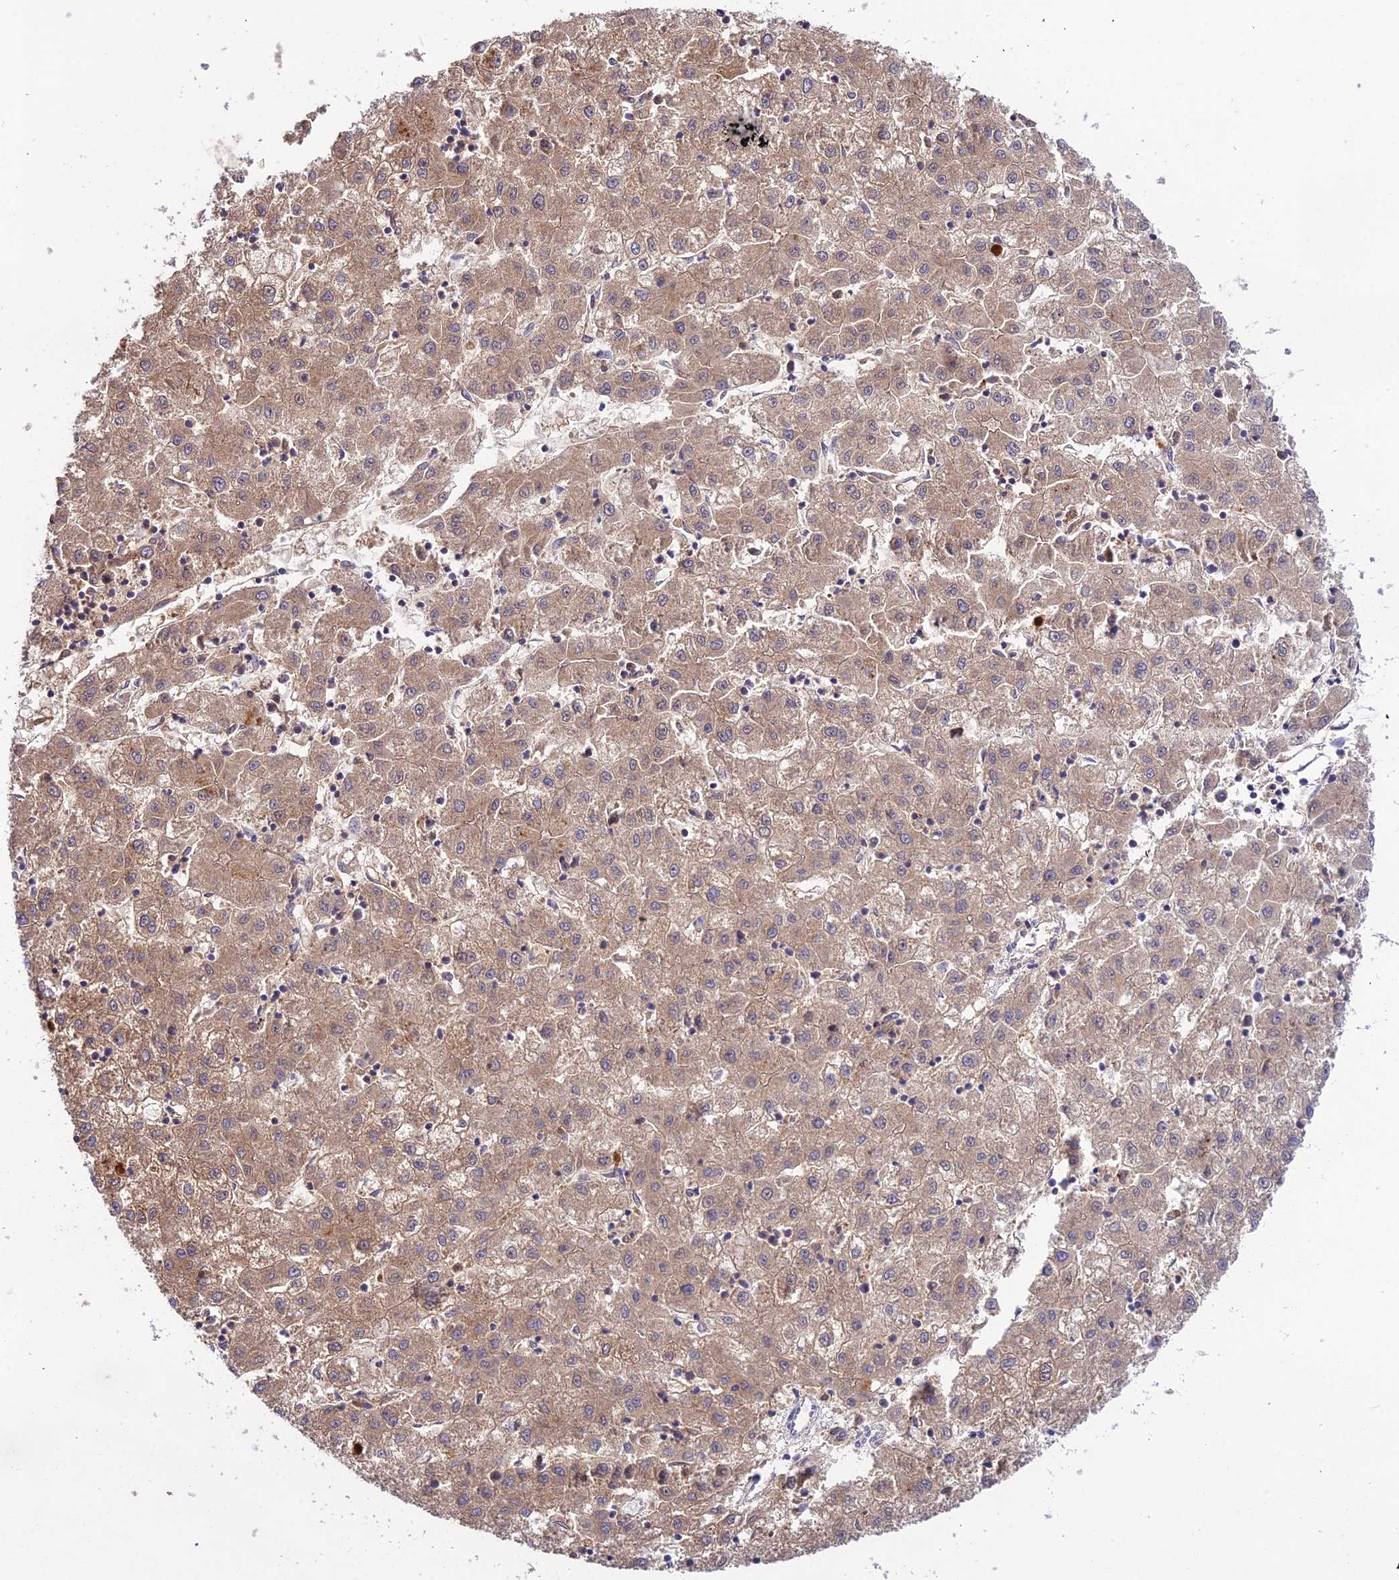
{"staining": {"intensity": "moderate", "quantity": ">75%", "location": "cytoplasmic/membranous"}, "tissue": "liver cancer", "cell_type": "Tumor cells", "image_type": "cancer", "snomed": [{"axis": "morphology", "description": "Carcinoma, Hepatocellular, NOS"}, {"axis": "topography", "description": "Liver"}], "caption": "Protein expression analysis of hepatocellular carcinoma (liver) demonstrates moderate cytoplasmic/membranous positivity in about >75% of tumor cells.", "gene": "EID2", "patient": {"sex": "male", "age": 72}}